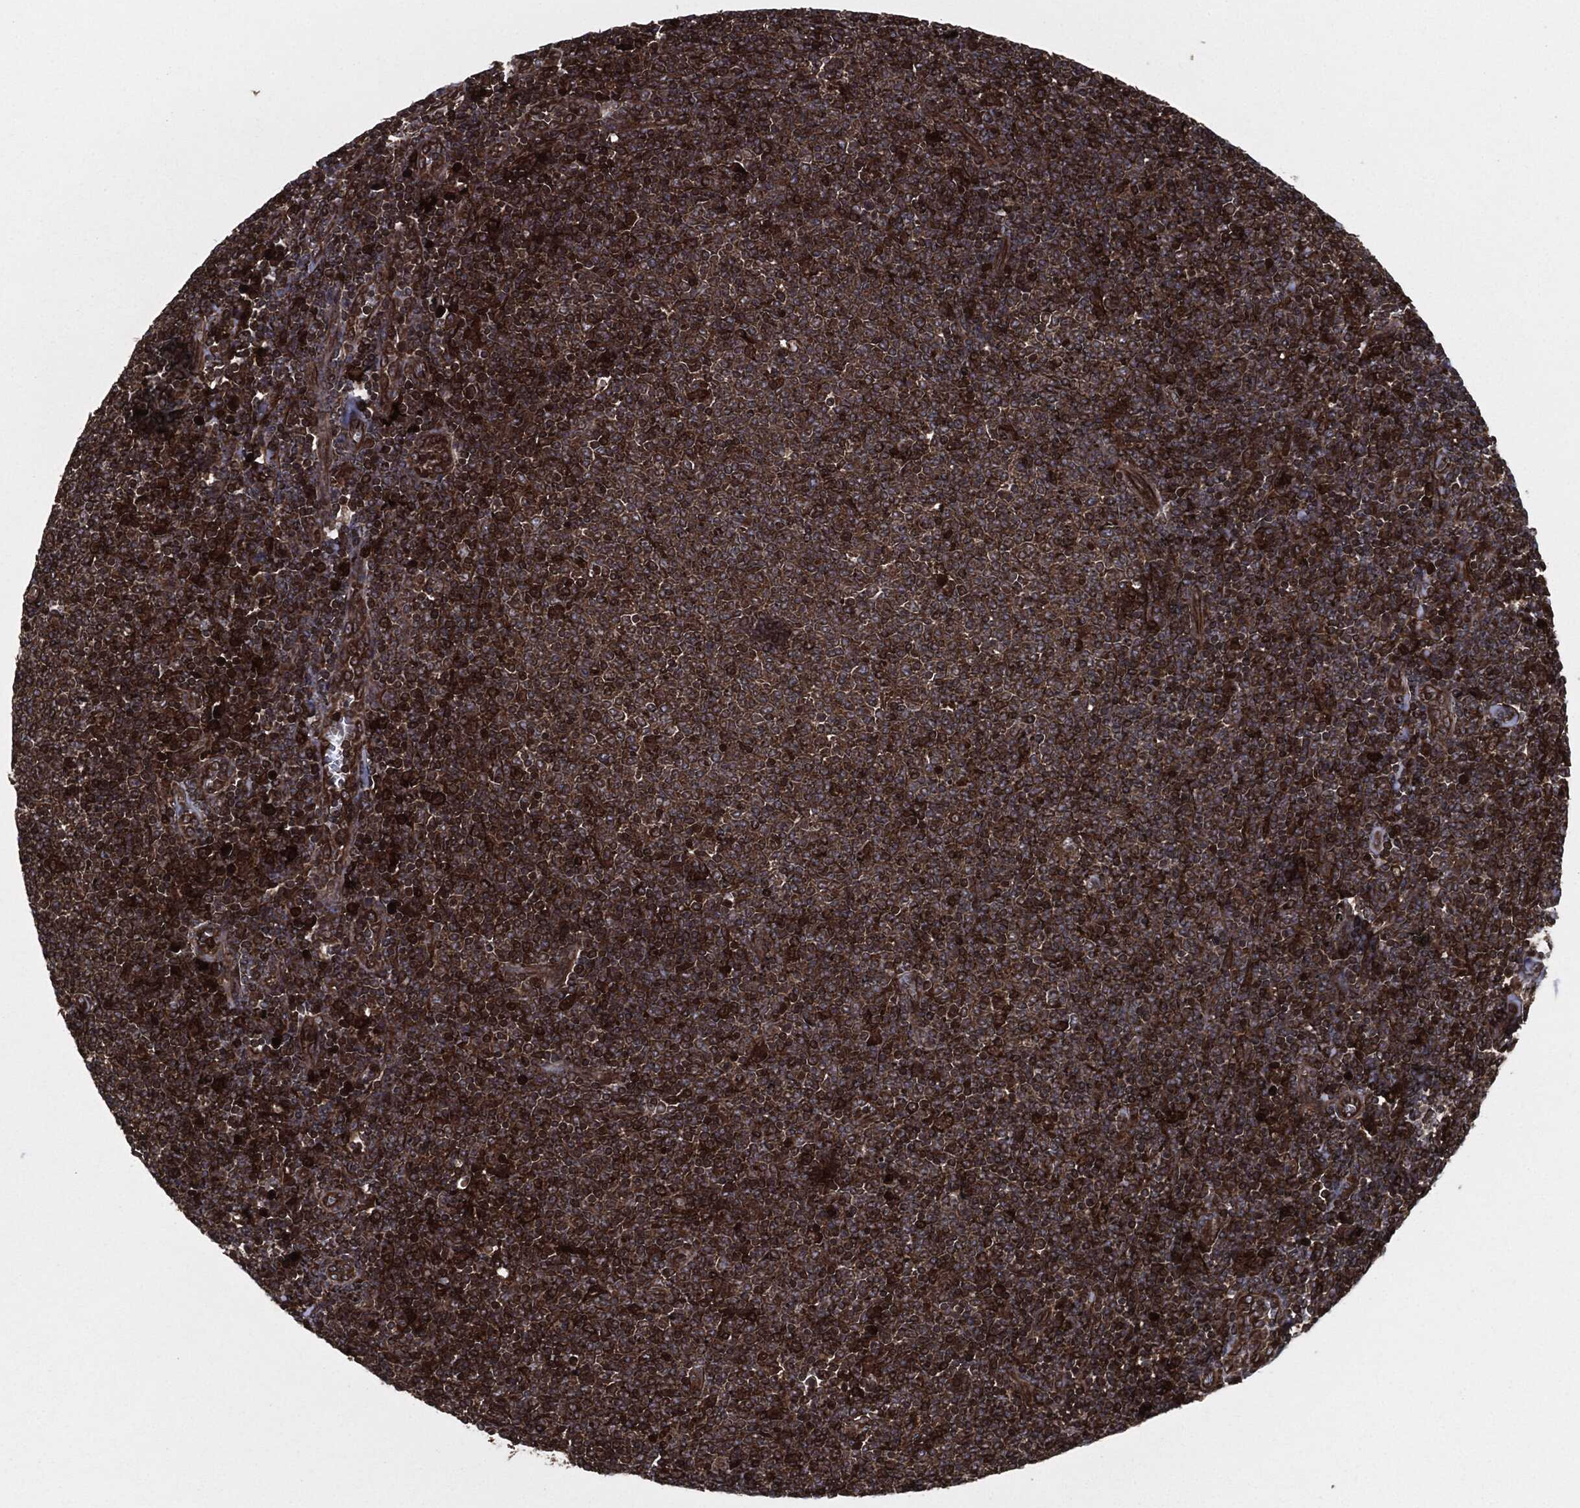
{"staining": {"intensity": "strong", "quantity": ">75%", "location": "cytoplasmic/membranous"}, "tissue": "lymphoma", "cell_type": "Tumor cells", "image_type": "cancer", "snomed": [{"axis": "morphology", "description": "Malignant lymphoma, non-Hodgkin's type, Low grade"}, {"axis": "topography", "description": "Lymph node"}], "caption": "Human malignant lymphoma, non-Hodgkin's type (low-grade) stained with a brown dye exhibits strong cytoplasmic/membranous positive staining in approximately >75% of tumor cells.", "gene": "RAP1GDS1", "patient": {"sex": "male", "age": 52}}